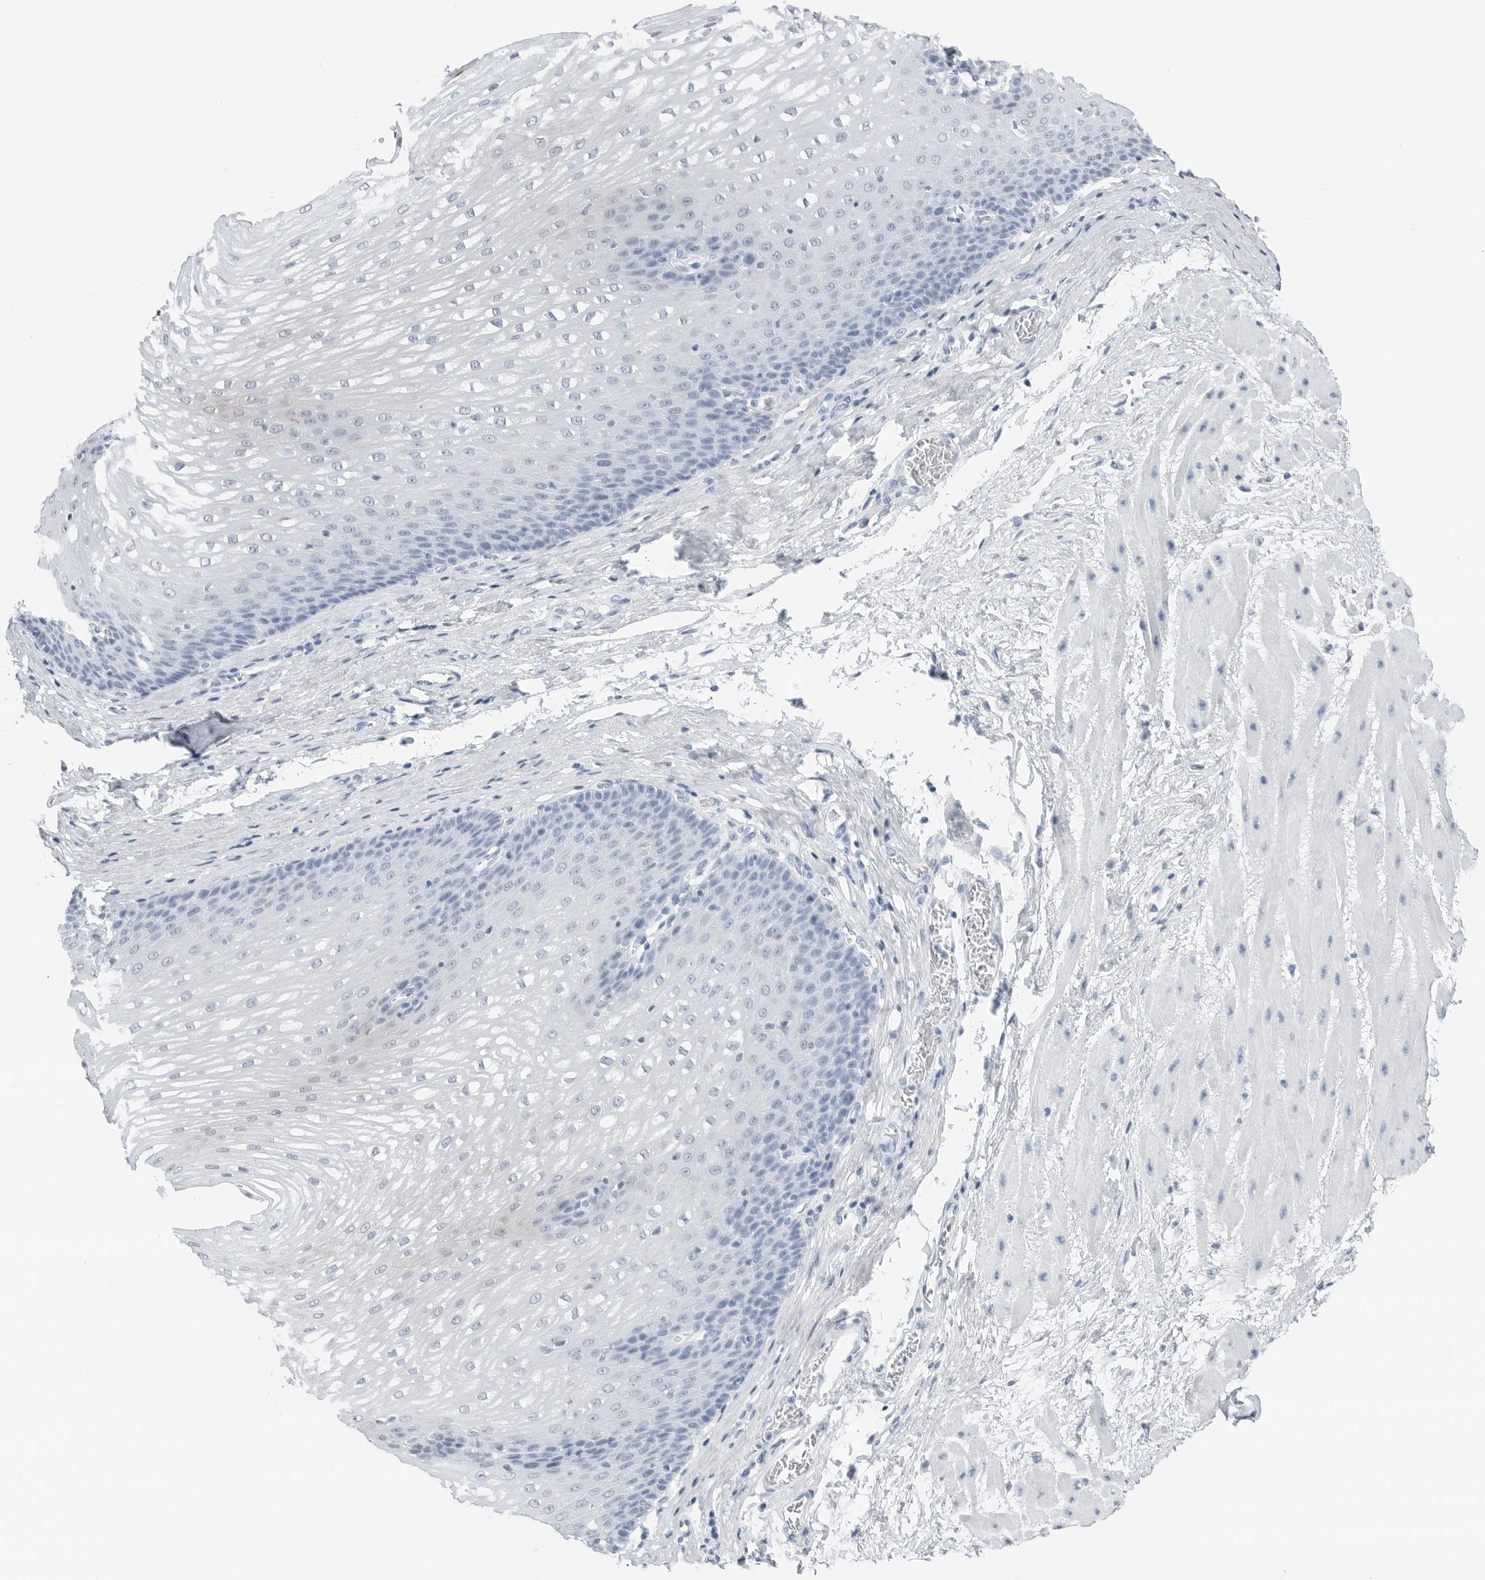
{"staining": {"intensity": "negative", "quantity": "none", "location": "none"}, "tissue": "esophagus", "cell_type": "Squamous epithelial cells", "image_type": "normal", "snomed": [{"axis": "morphology", "description": "Normal tissue, NOS"}, {"axis": "topography", "description": "Esophagus"}], "caption": "Immunohistochemical staining of normal esophagus shows no significant positivity in squamous epithelial cells.", "gene": "SLPI", "patient": {"sex": "male", "age": 48}}